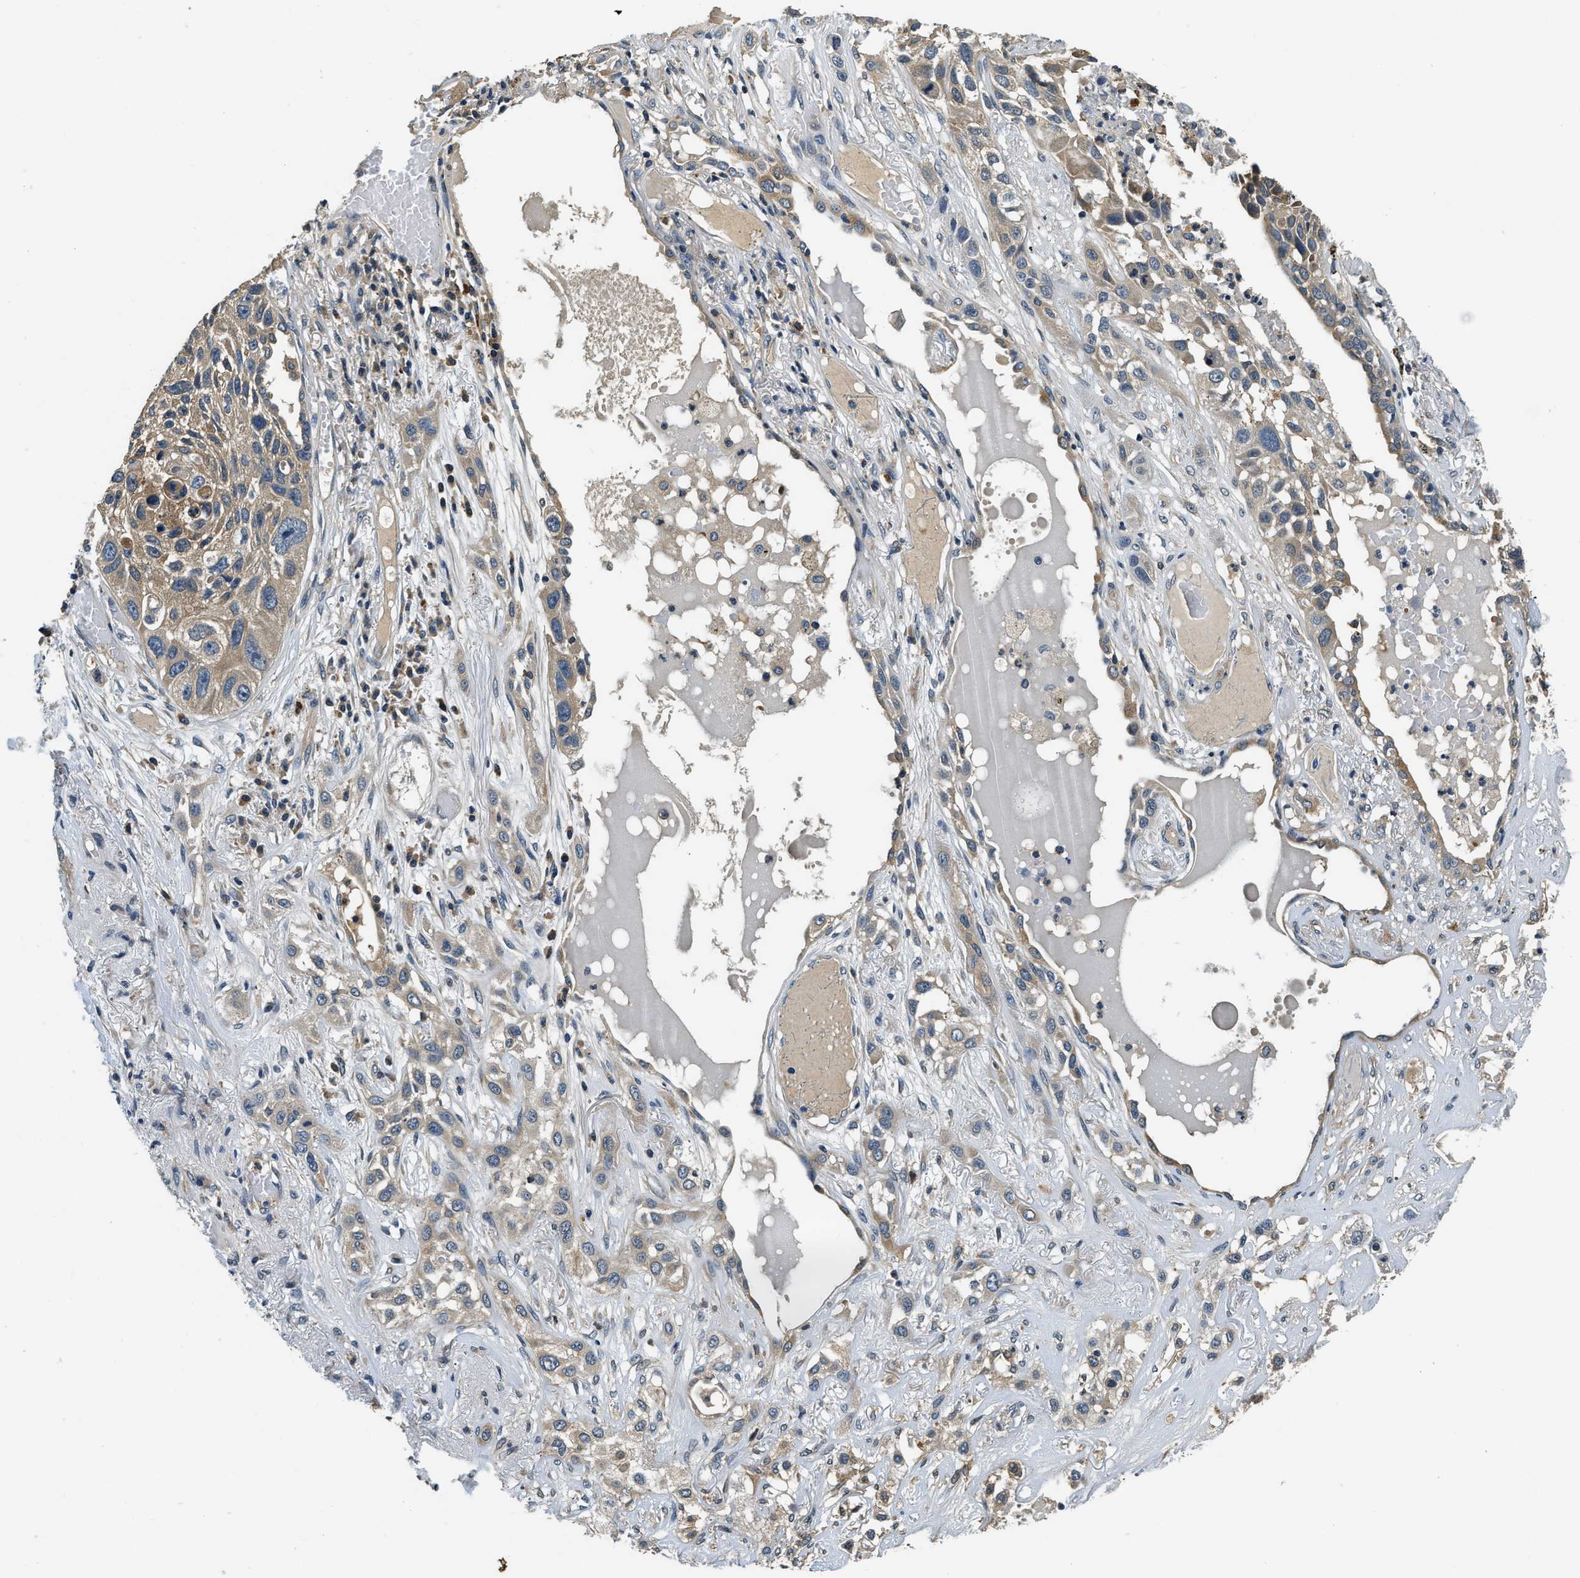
{"staining": {"intensity": "moderate", "quantity": ">75%", "location": "cytoplasmic/membranous"}, "tissue": "lung cancer", "cell_type": "Tumor cells", "image_type": "cancer", "snomed": [{"axis": "morphology", "description": "Squamous cell carcinoma, NOS"}, {"axis": "topography", "description": "Lung"}], "caption": "Immunohistochemical staining of human lung cancer (squamous cell carcinoma) shows medium levels of moderate cytoplasmic/membranous protein positivity in about >75% of tumor cells. (Brightfield microscopy of DAB IHC at high magnification).", "gene": "RESF1", "patient": {"sex": "male", "age": 71}}